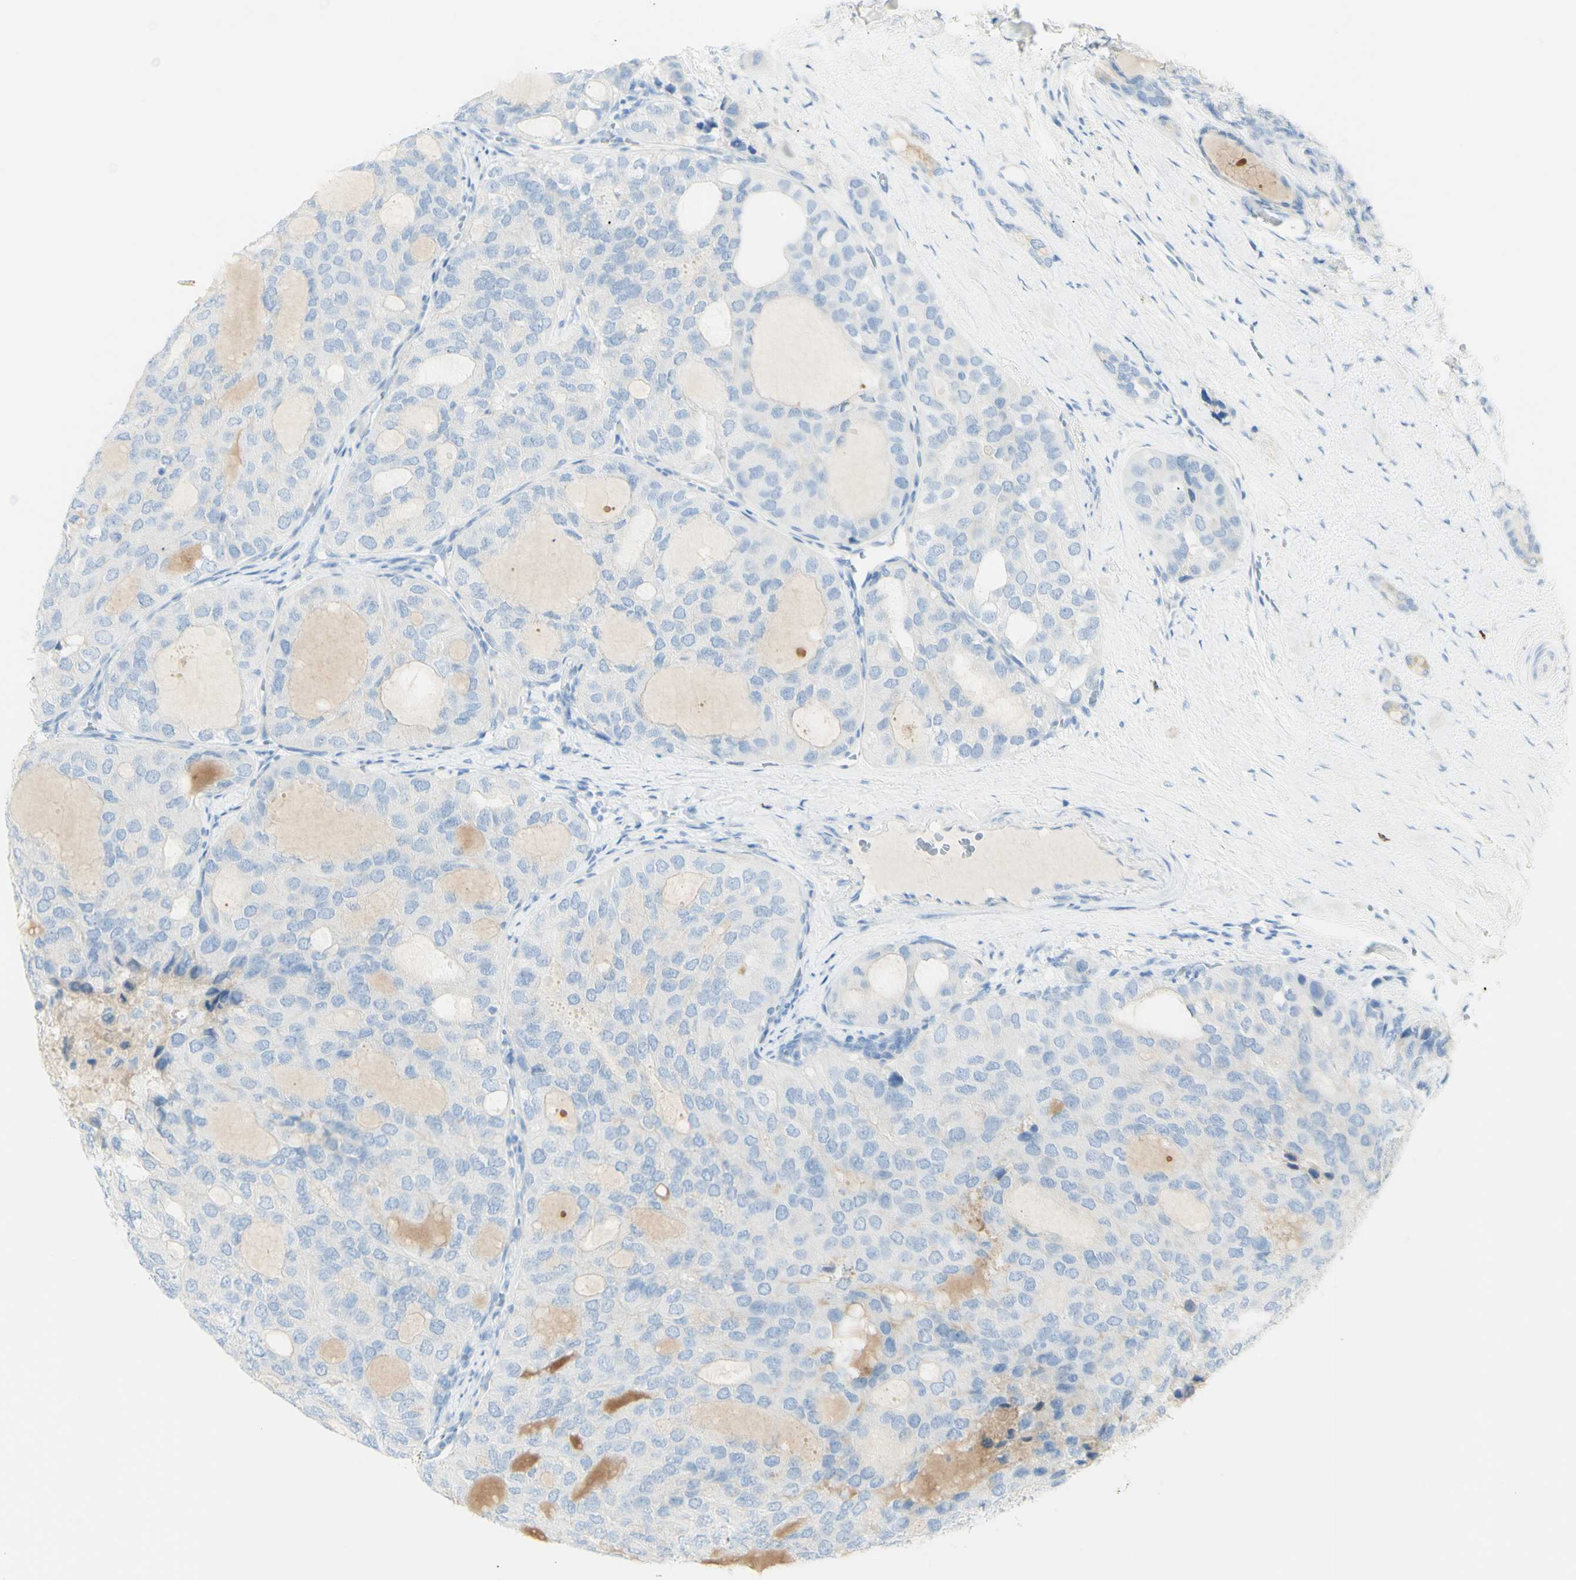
{"staining": {"intensity": "weak", "quantity": "25%-75%", "location": "cytoplasmic/membranous"}, "tissue": "thyroid cancer", "cell_type": "Tumor cells", "image_type": "cancer", "snomed": [{"axis": "morphology", "description": "Follicular adenoma carcinoma, NOS"}, {"axis": "topography", "description": "Thyroid gland"}], "caption": "There is low levels of weak cytoplasmic/membranous positivity in tumor cells of thyroid follicular adenoma carcinoma, as demonstrated by immunohistochemical staining (brown color).", "gene": "LETM1", "patient": {"sex": "male", "age": 75}}